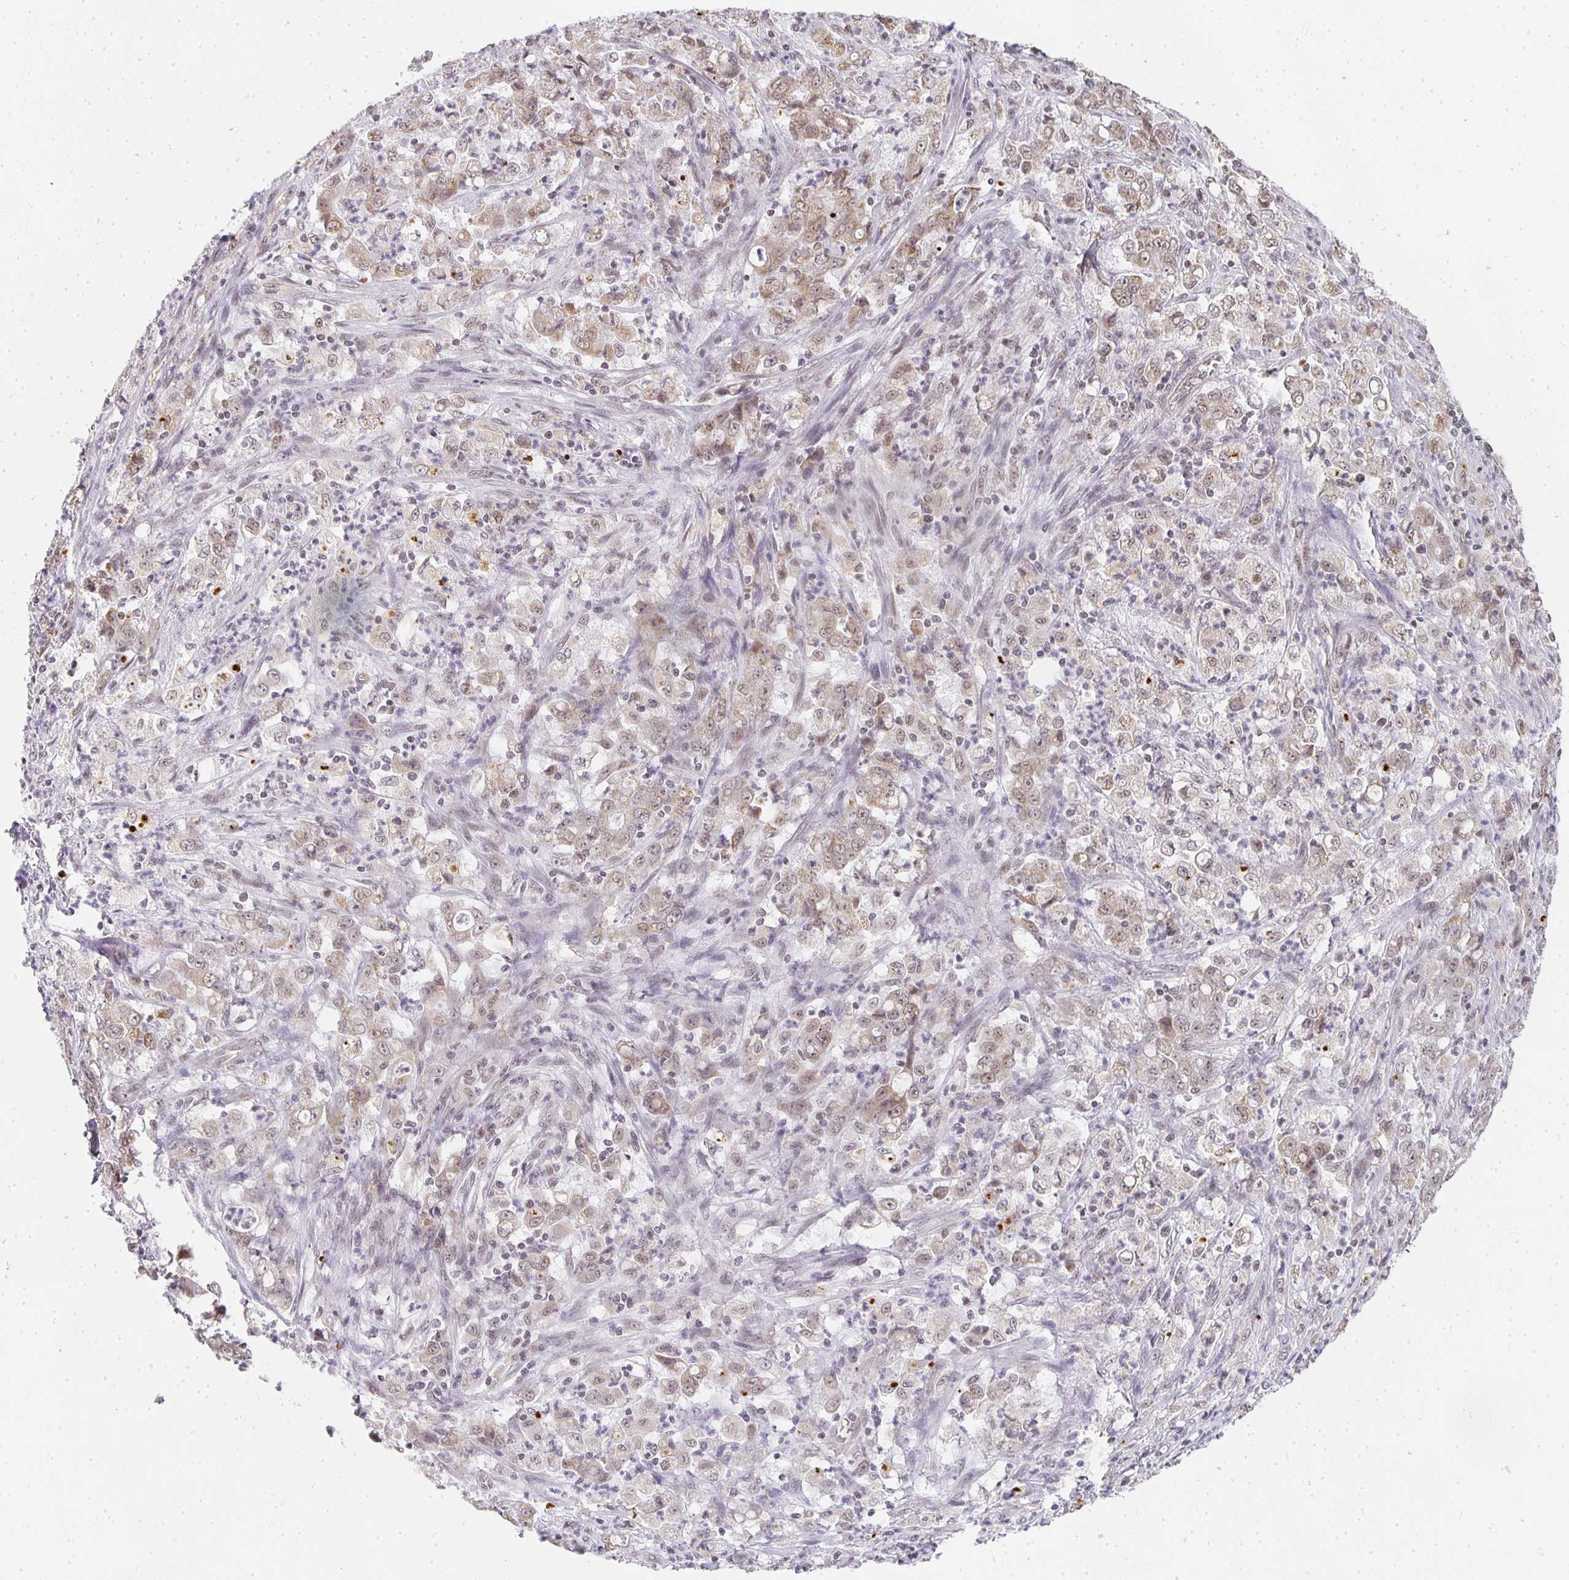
{"staining": {"intensity": "weak", "quantity": "25%-75%", "location": "cytoplasmic/membranous,nuclear"}, "tissue": "stomach cancer", "cell_type": "Tumor cells", "image_type": "cancer", "snomed": [{"axis": "morphology", "description": "Adenocarcinoma, NOS"}, {"axis": "topography", "description": "Stomach, lower"}], "caption": "An immunohistochemistry (IHC) image of neoplastic tissue is shown. Protein staining in brown shows weak cytoplasmic/membranous and nuclear positivity in stomach adenocarcinoma within tumor cells.", "gene": "SMARCA2", "patient": {"sex": "female", "age": 71}}